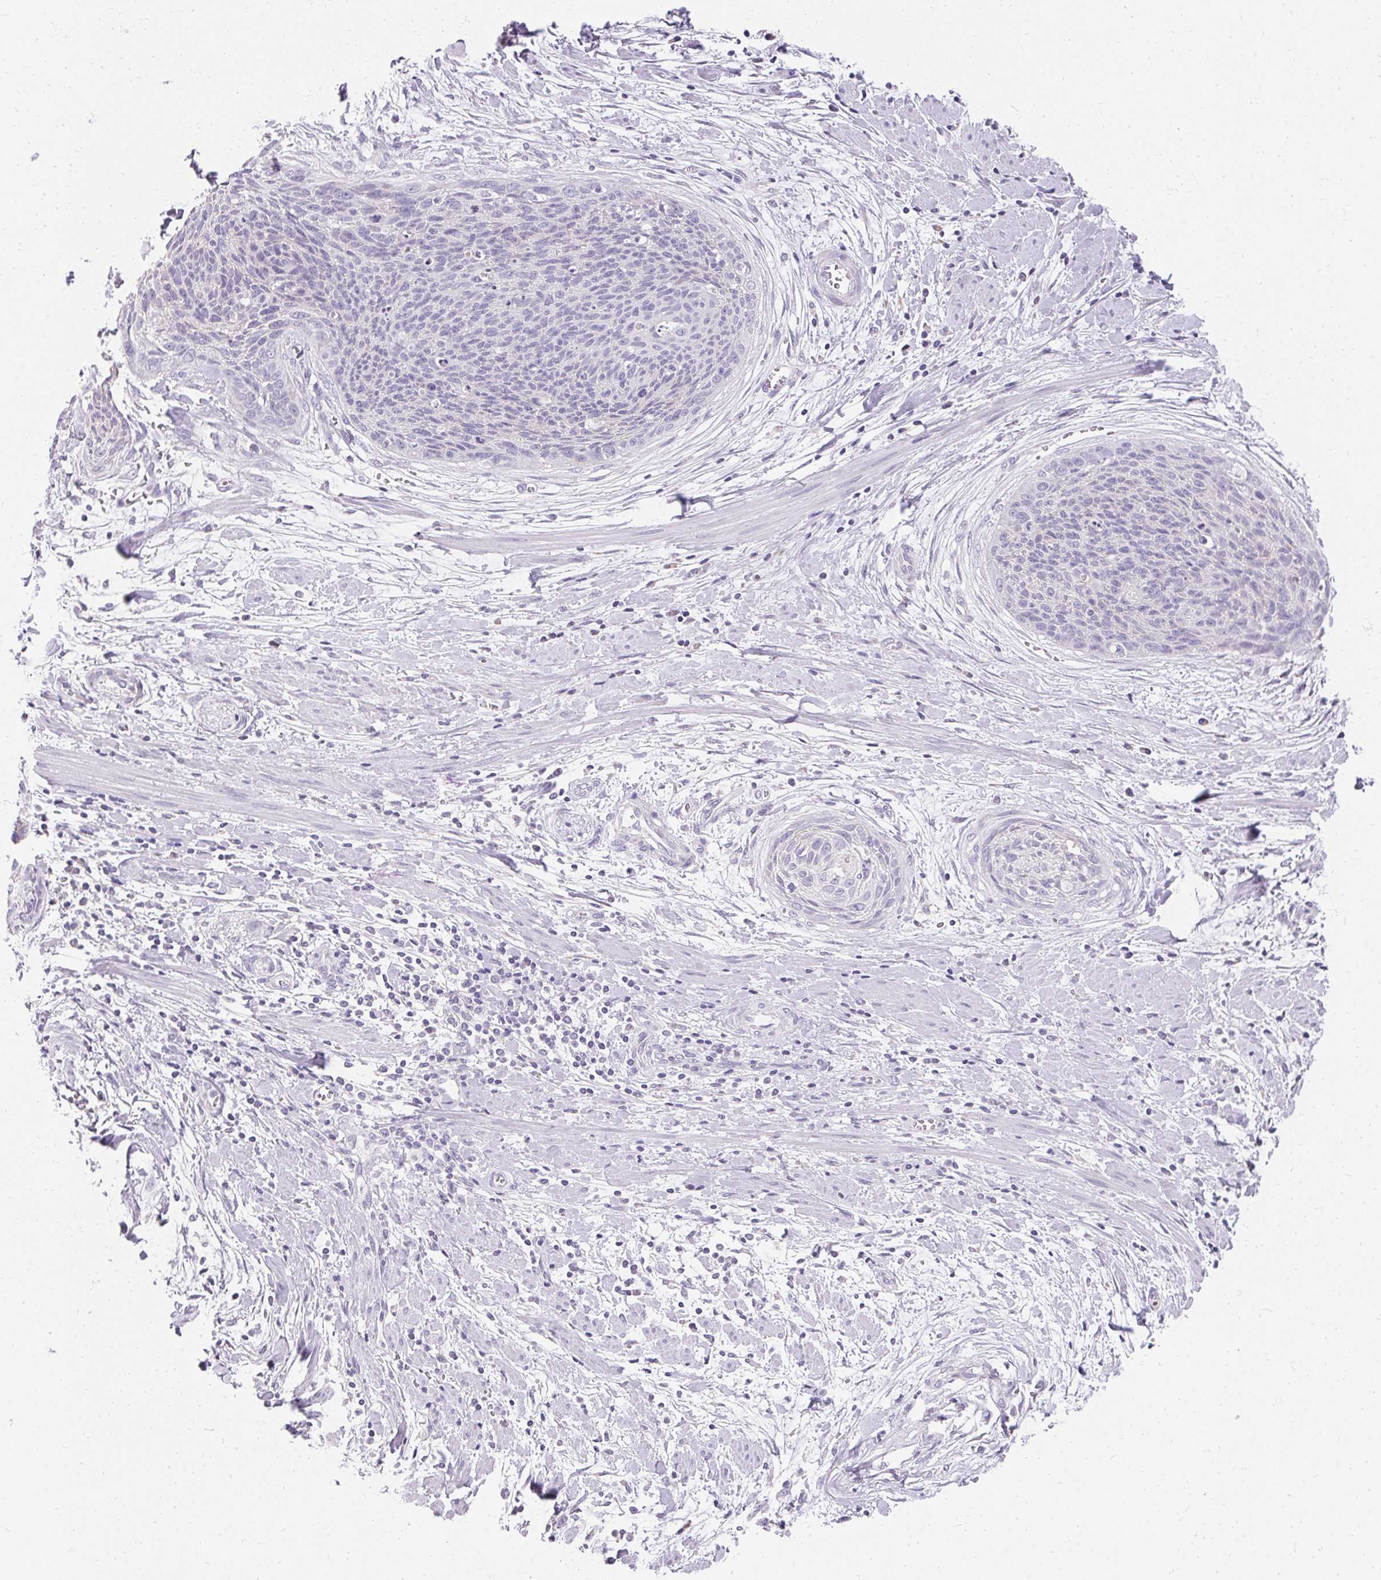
{"staining": {"intensity": "negative", "quantity": "none", "location": "none"}, "tissue": "cervical cancer", "cell_type": "Tumor cells", "image_type": "cancer", "snomed": [{"axis": "morphology", "description": "Squamous cell carcinoma, NOS"}, {"axis": "topography", "description": "Cervix"}], "caption": "Squamous cell carcinoma (cervical) stained for a protein using immunohistochemistry displays no expression tumor cells.", "gene": "ASGR2", "patient": {"sex": "female", "age": 55}}